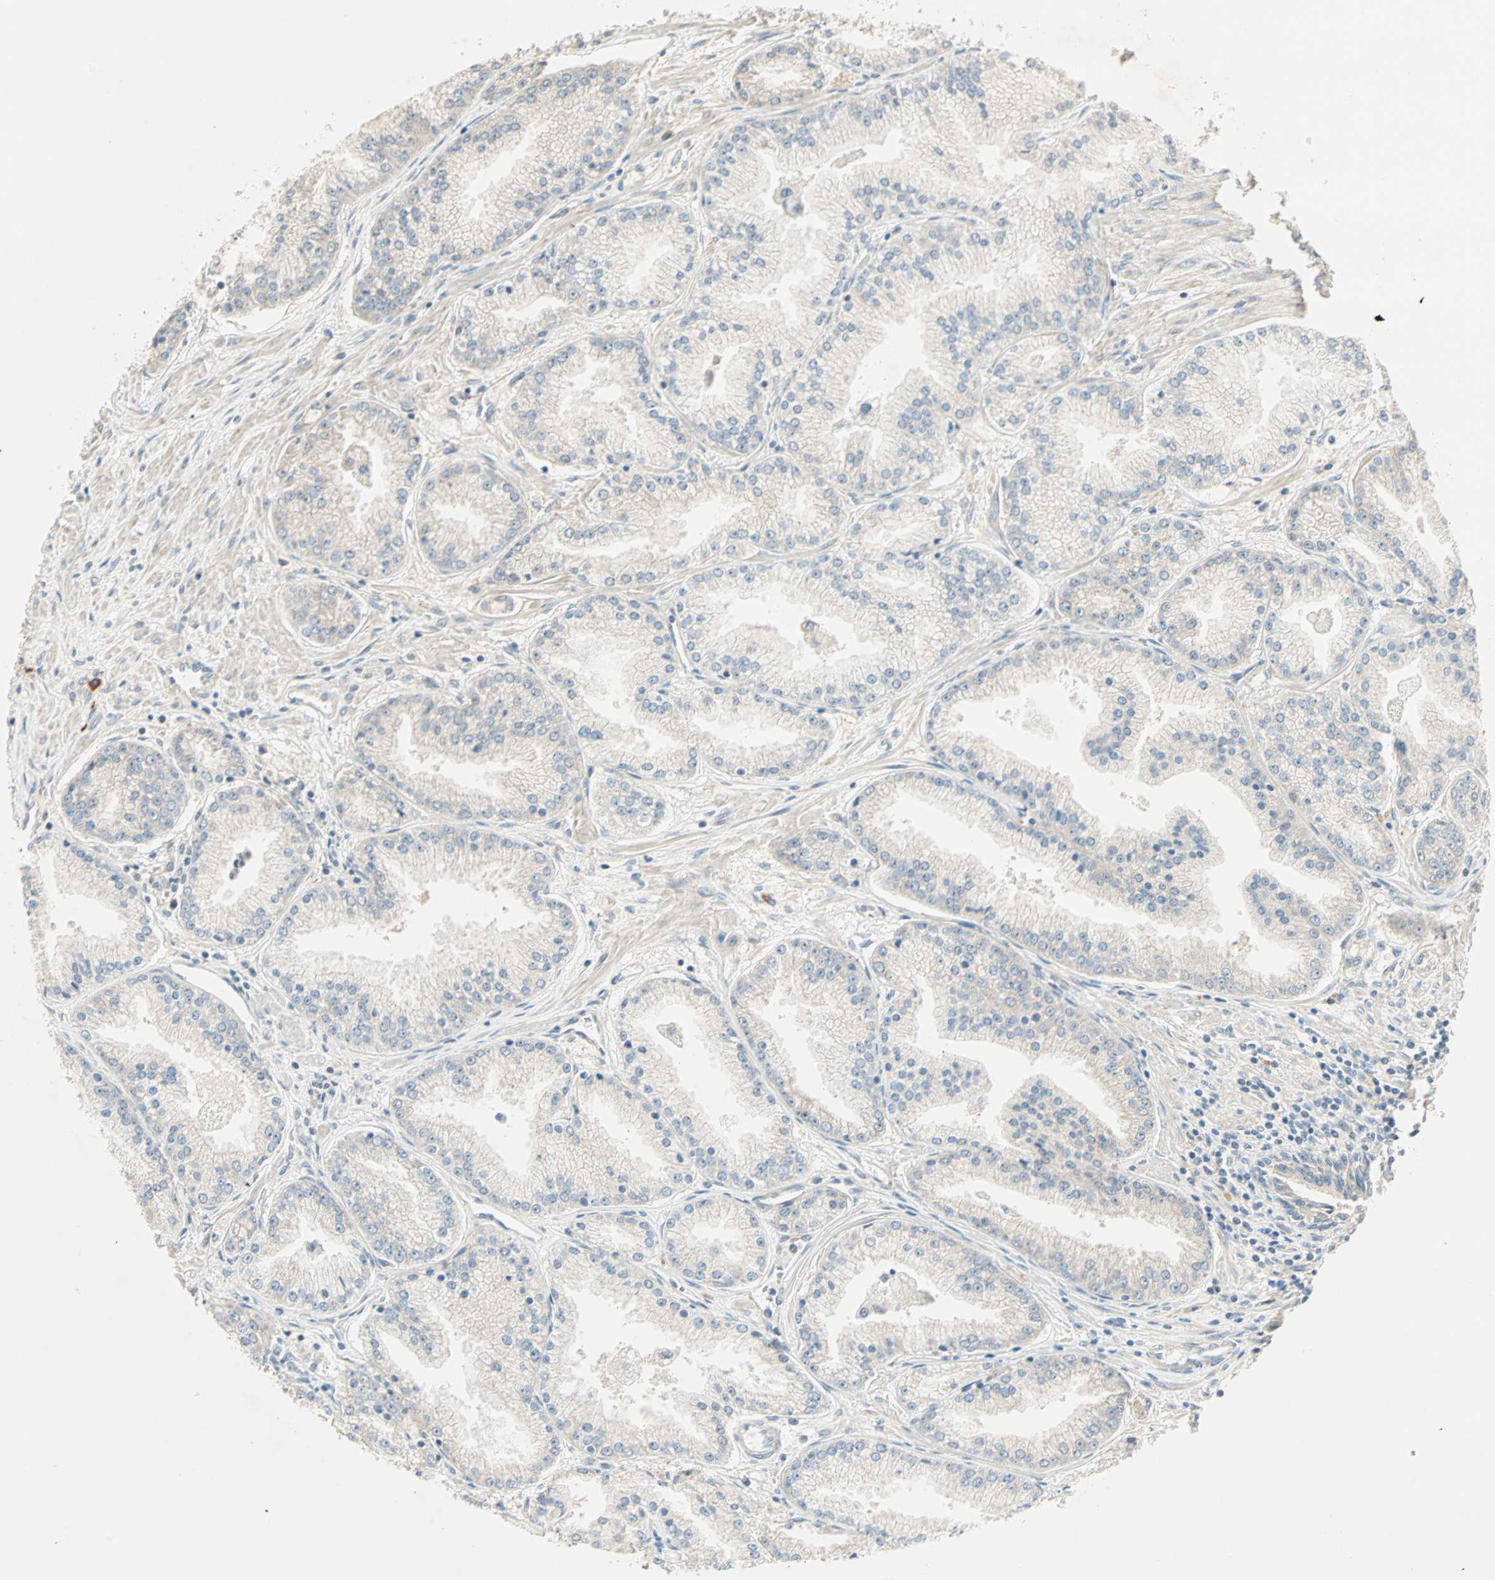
{"staining": {"intensity": "weak", "quantity": "25%-75%", "location": "cytoplasmic/membranous"}, "tissue": "prostate cancer", "cell_type": "Tumor cells", "image_type": "cancer", "snomed": [{"axis": "morphology", "description": "Adenocarcinoma, High grade"}, {"axis": "topography", "description": "Prostate"}], "caption": "Immunohistochemistry histopathology image of prostate cancer (adenocarcinoma (high-grade)) stained for a protein (brown), which demonstrates low levels of weak cytoplasmic/membranous positivity in approximately 25%-75% of tumor cells.", "gene": "TTF2", "patient": {"sex": "male", "age": 61}}